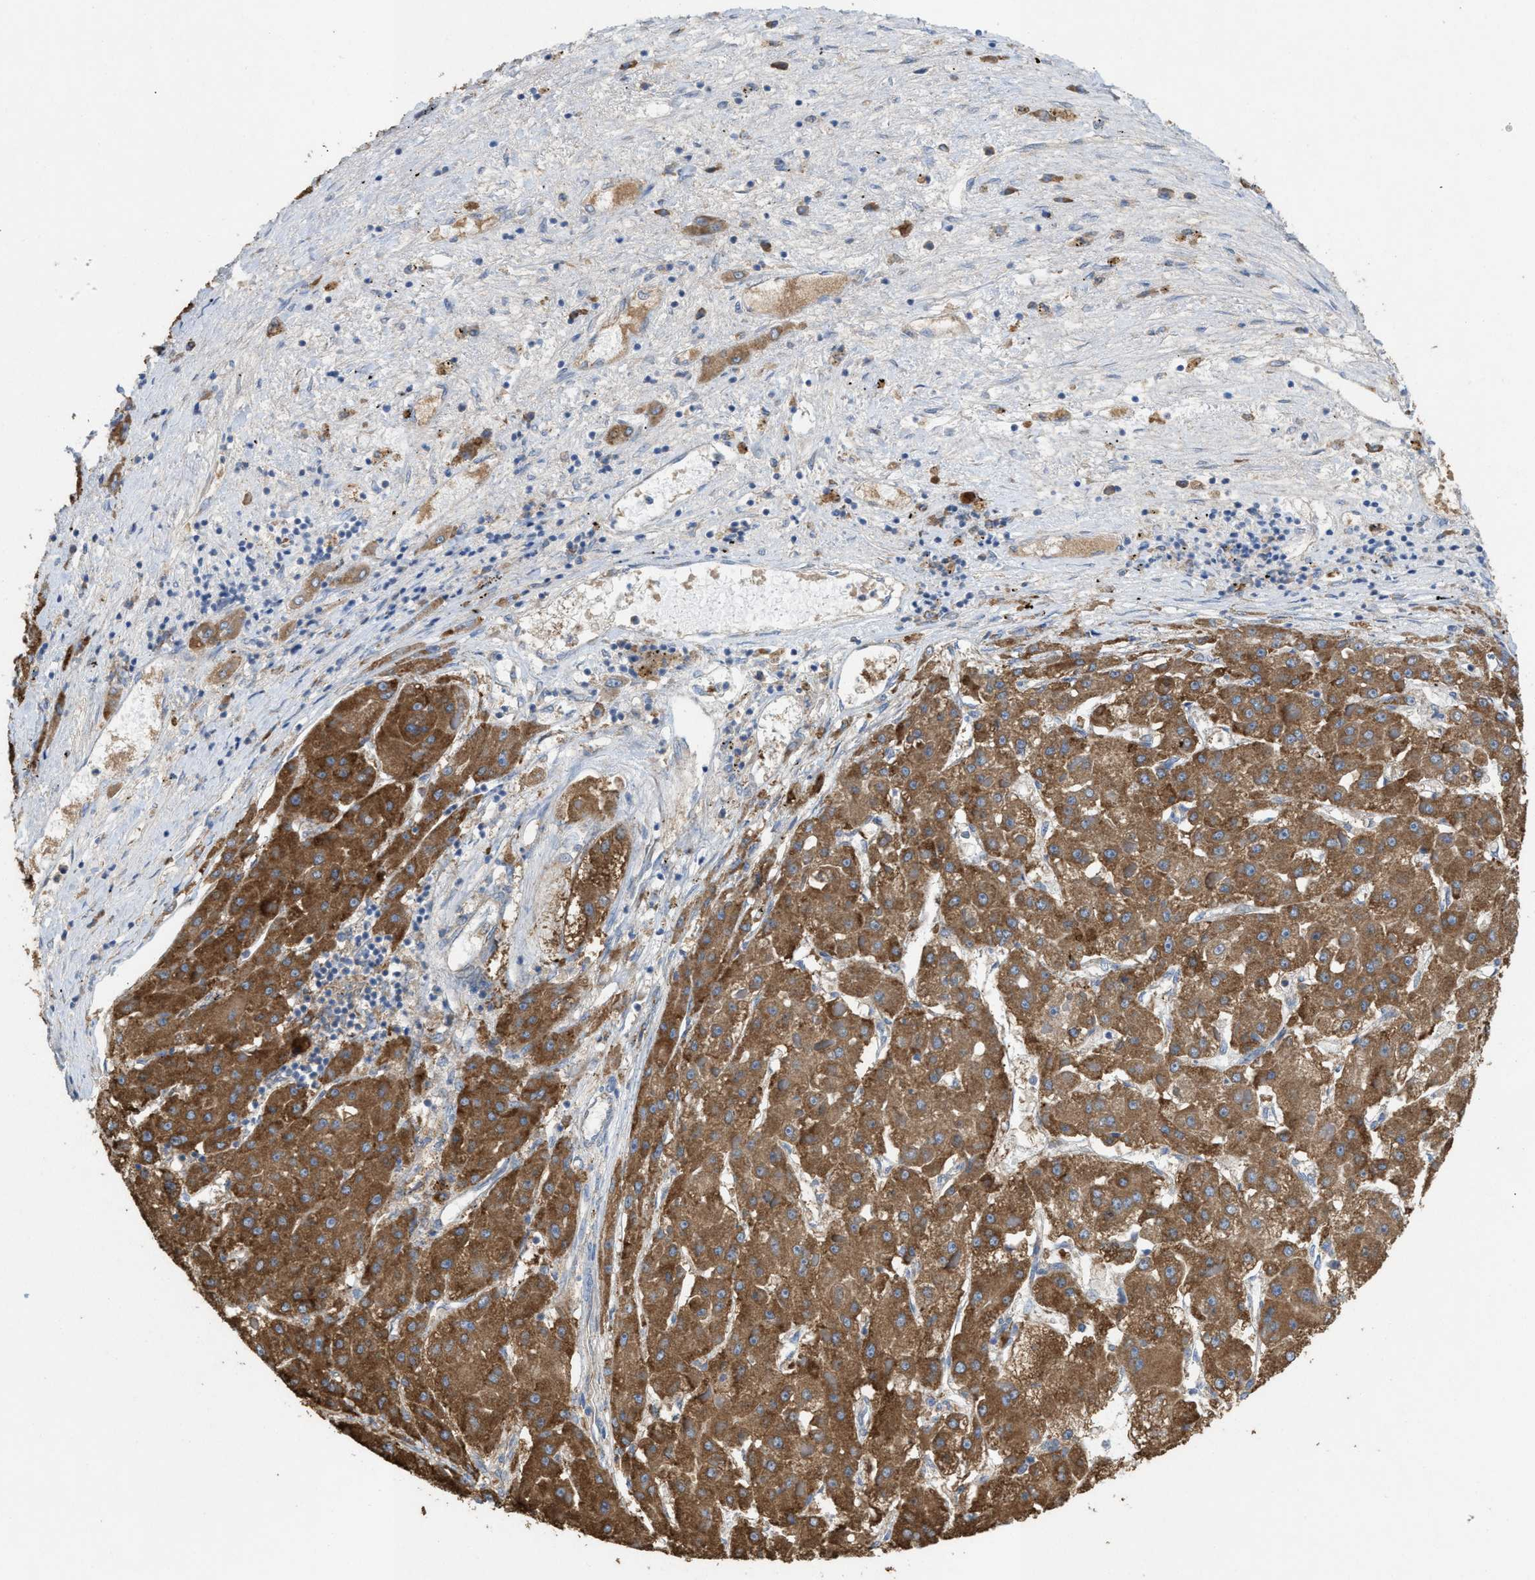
{"staining": {"intensity": "strong", "quantity": ">75%", "location": "cytoplasmic/membranous"}, "tissue": "liver cancer", "cell_type": "Tumor cells", "image_type": "cancer", "snomed": [{"axis": "morphology", "description": "Carcinoma, Hepatocellular, NOS"}, {"axis": "topography", "description": "Liver"}], "caption": "Liver cancer (hepatocellular carcinoma) stained for a protein (brown) reveals strong cytoplasmic/membranous positive staining in about >75% of tumor cells.", "gene": "DYNC2I1", "patient": {"sex": "female", "age": 73}}